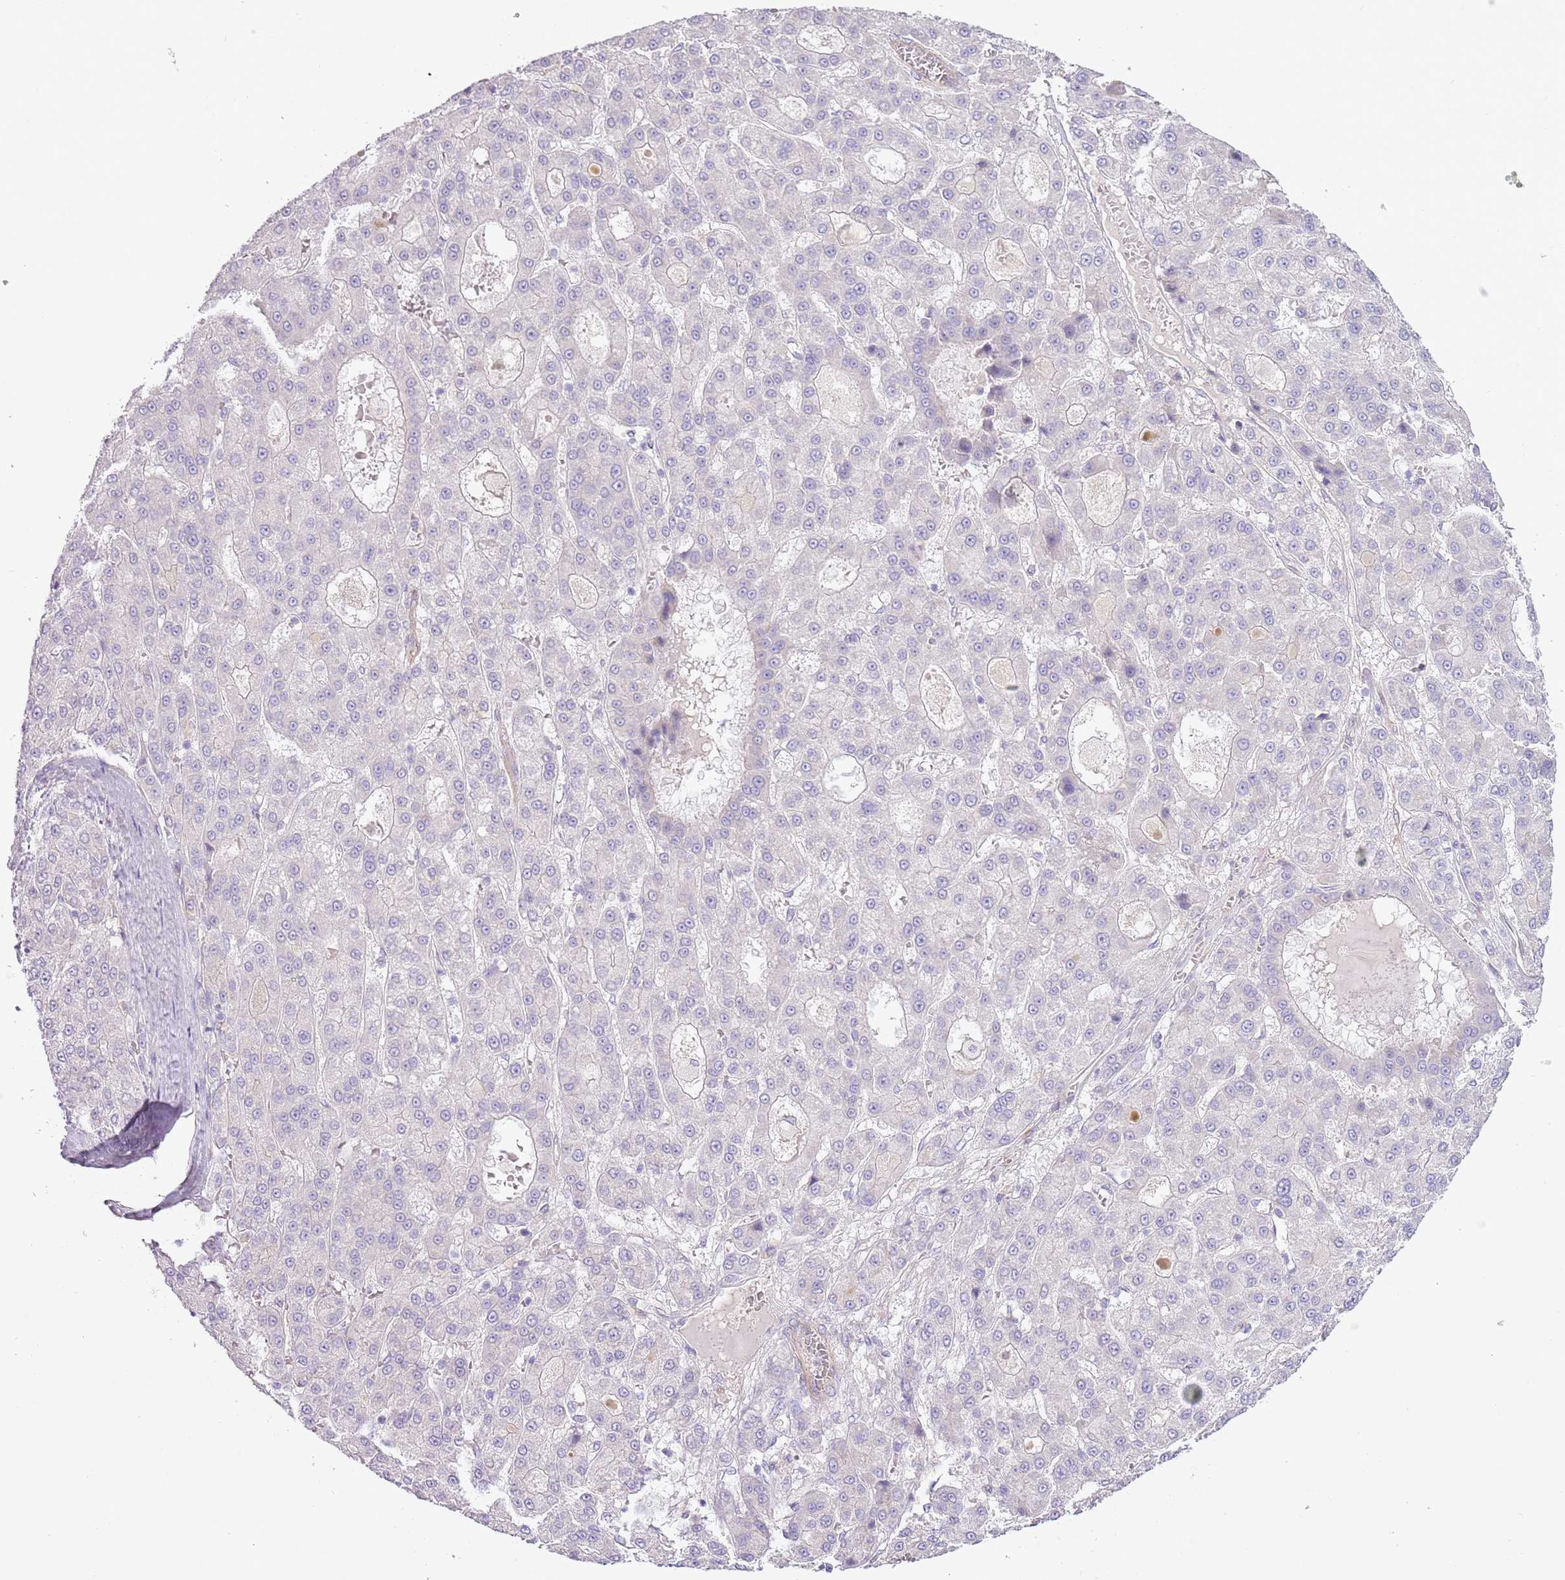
{"staining": {"intensity": "negative", "quantity": "none", "location": "none"}, "tissue": "liver cancer", "cell_type": "Tumor cells", "image_type": "cancer", "snomed": [{"axis": "morphology", "description": "Carcinoma, Hepatocellular, NOS"}, {"axis": "topography", "description": "Liver"}], "caption": "Tumor cells are negative for protein expression in human liver cancer. (Brightfield microscopy of DAB (3,3'-diaminobenzidine) IHC at high magnification).", "gene": "MRO", "patient": {"sex": "male", "age": 70}}